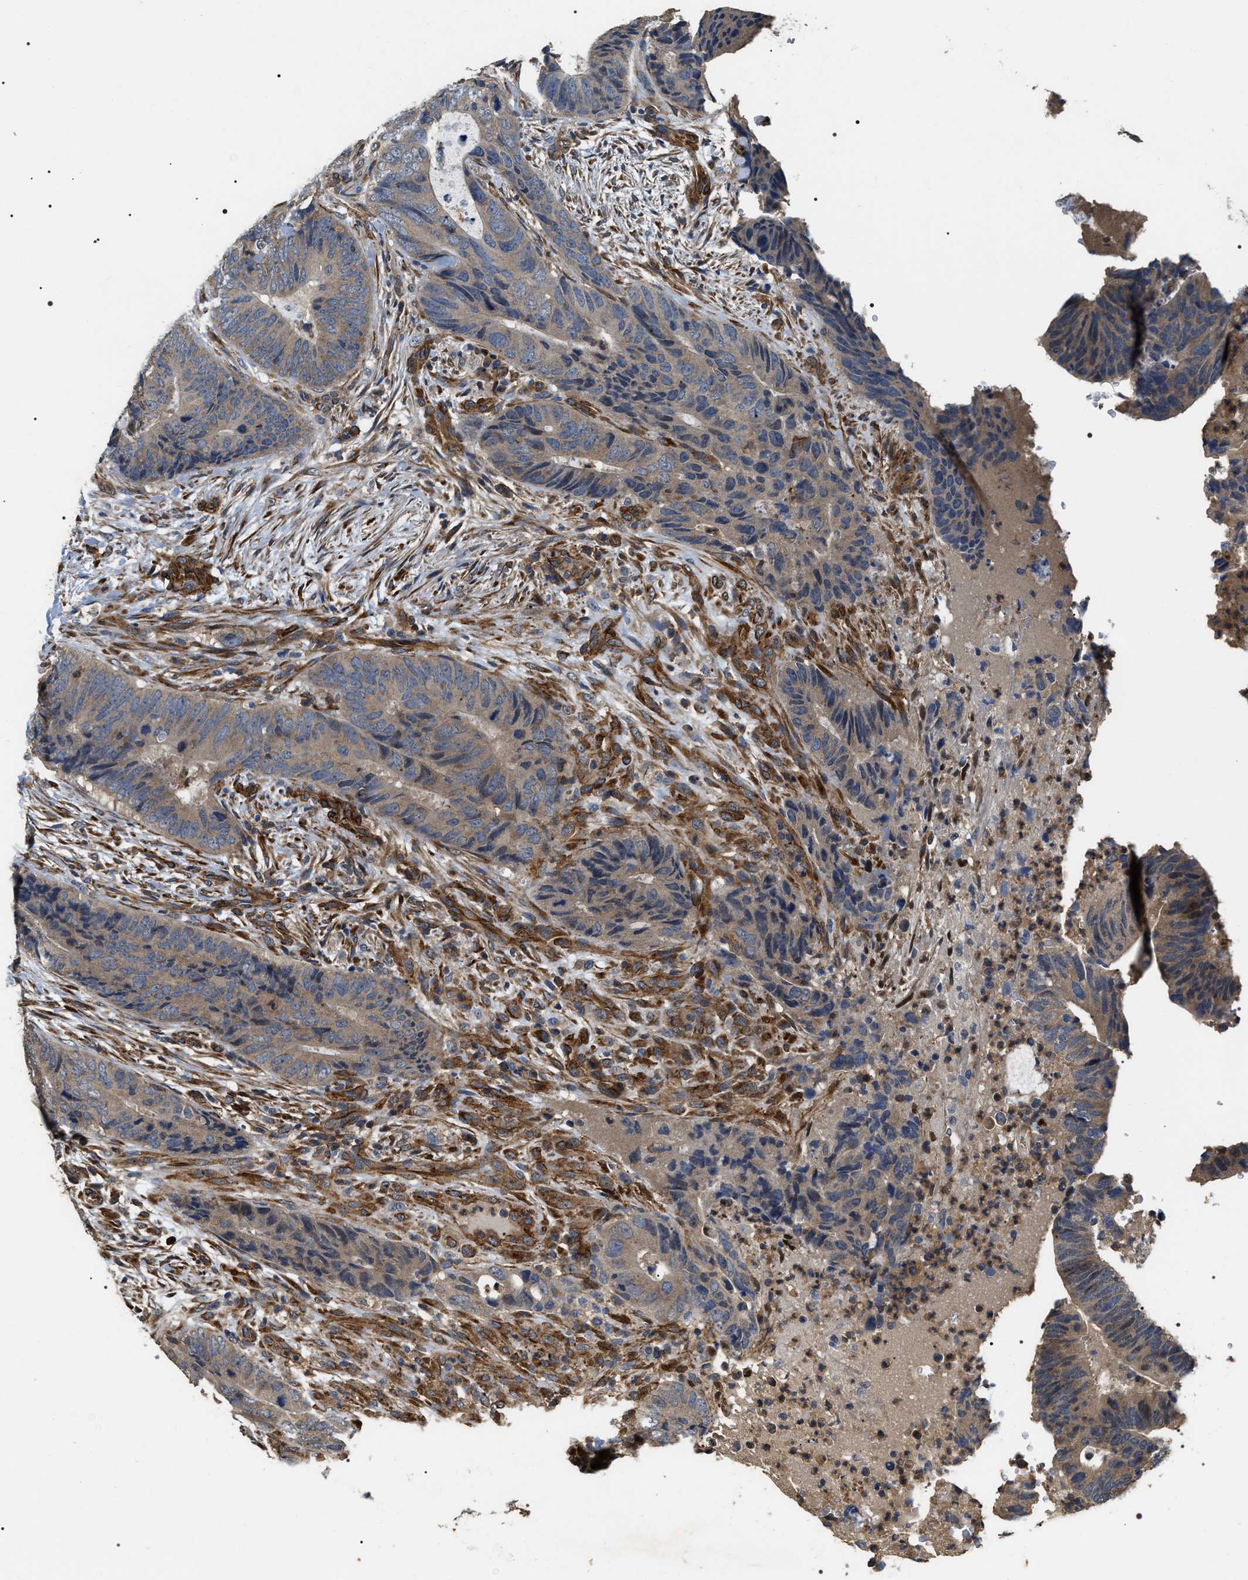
{"staining": {"intensity": "weak", "quantity": "<25%", "location": "cytoplasmic/membranous"}, "tissue": "colorectal cancer", "cell_type": "Tumor cells", "image_type": "cancer", "snomed": [{"axis": "morphology", "description": "Adenocarcinoma, NOS"}, {"axis": "topography", "description": "Colon"}], "caption": "Protein analysis of colorectal adenocarcinoma displays no significant expression in tumor cells.", "gene": "ZC3HAV1L", "patient": {"sex": "male", "age": 56}}